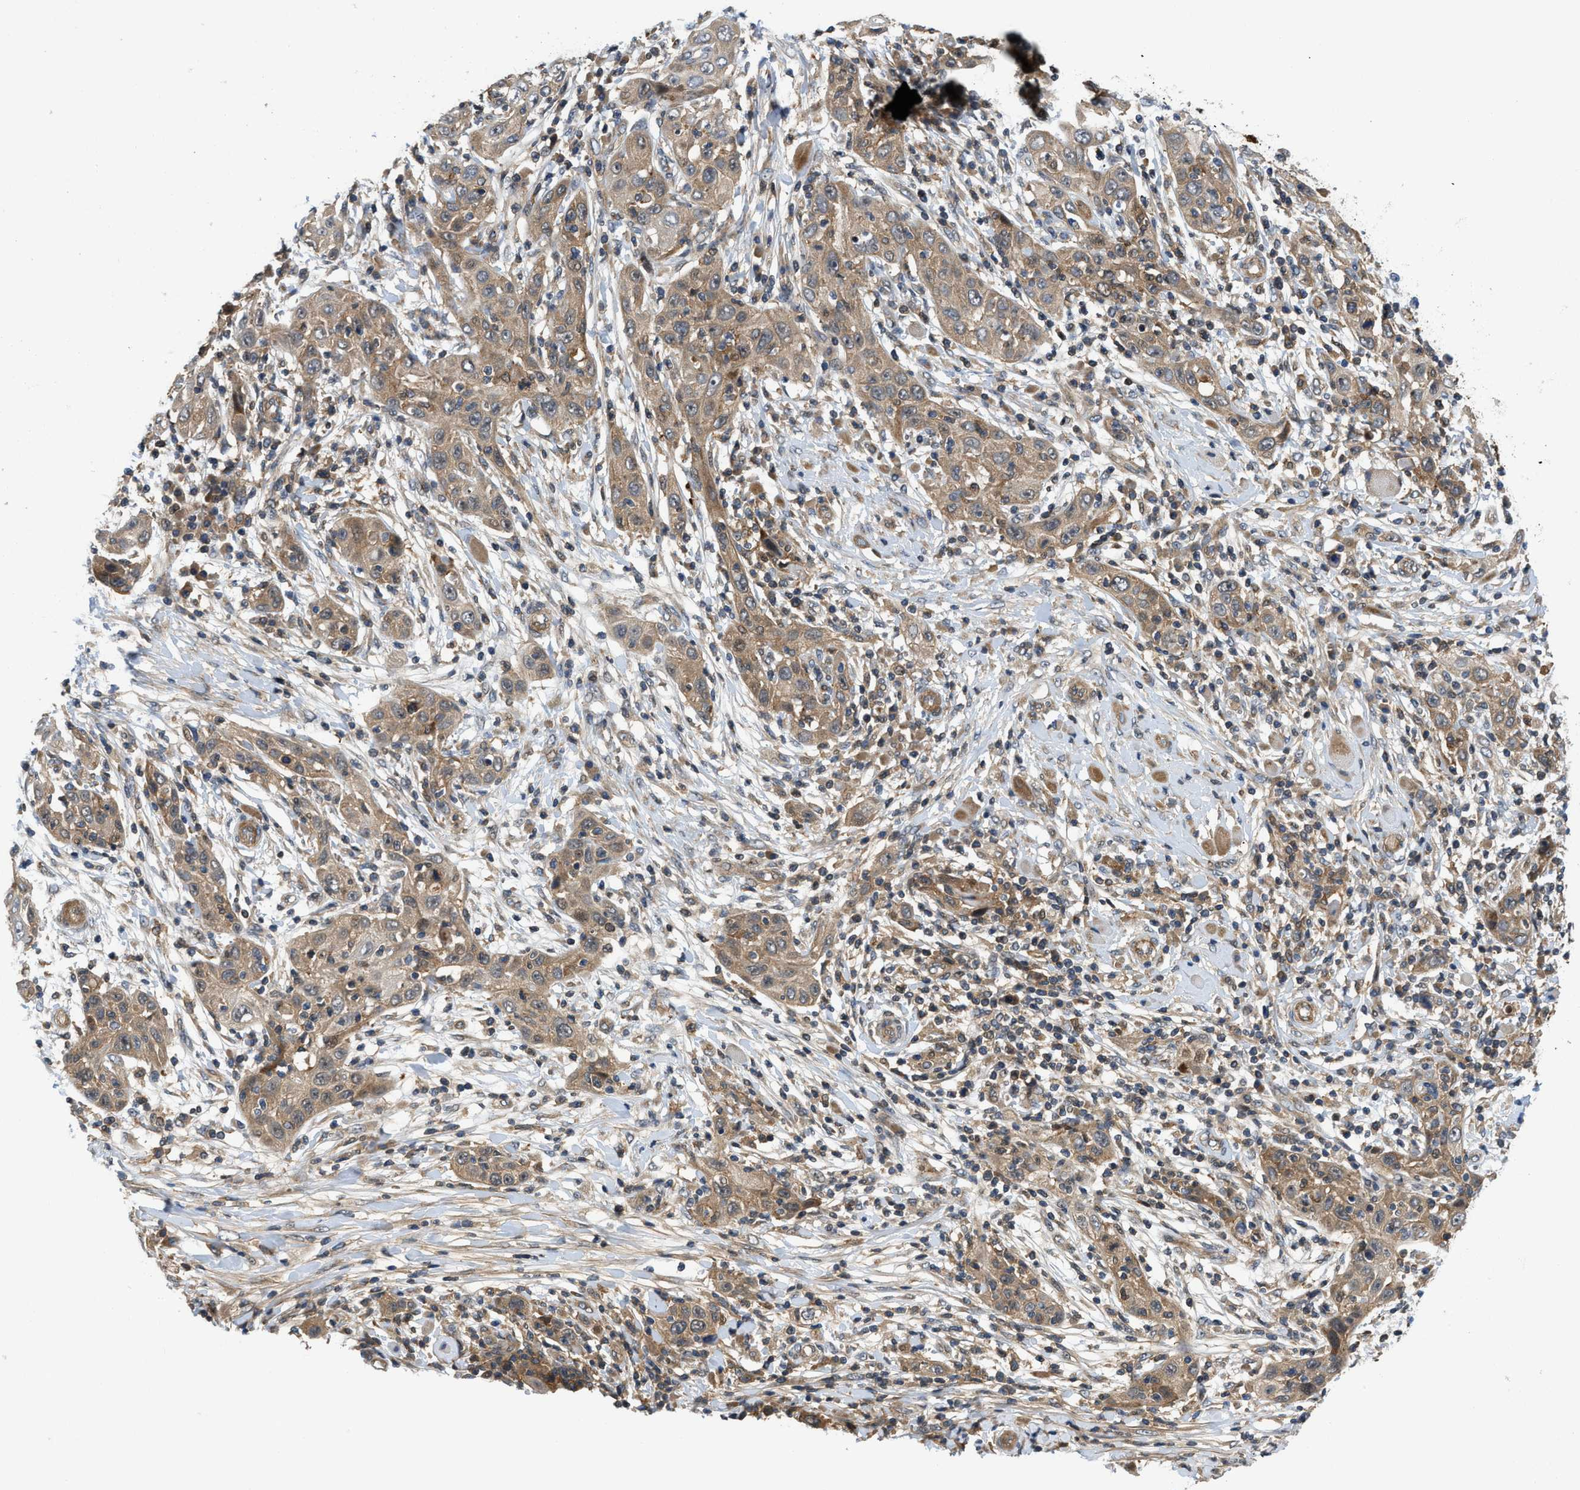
{"staining": {"intensity": "moderate", "quantity": ">75%", "location": "cytoplasmic/membranous"}, "tissue": "skin cancer", "cell_type": "Tumor cells", "image_type": "cancer", "snomed": [{"axis": "morphology", "description": "Squamous cell carcinoma, NOS"}, {"axis": "topography", "description": "Skin"}], "caption": "Tumor cells display medium levels of moderate cytoplasmic/membranous expression in approximately >75% of cells in human skin cancer.", "gene": "GPR31", "patient": {"sex": "female", "age": 88}}